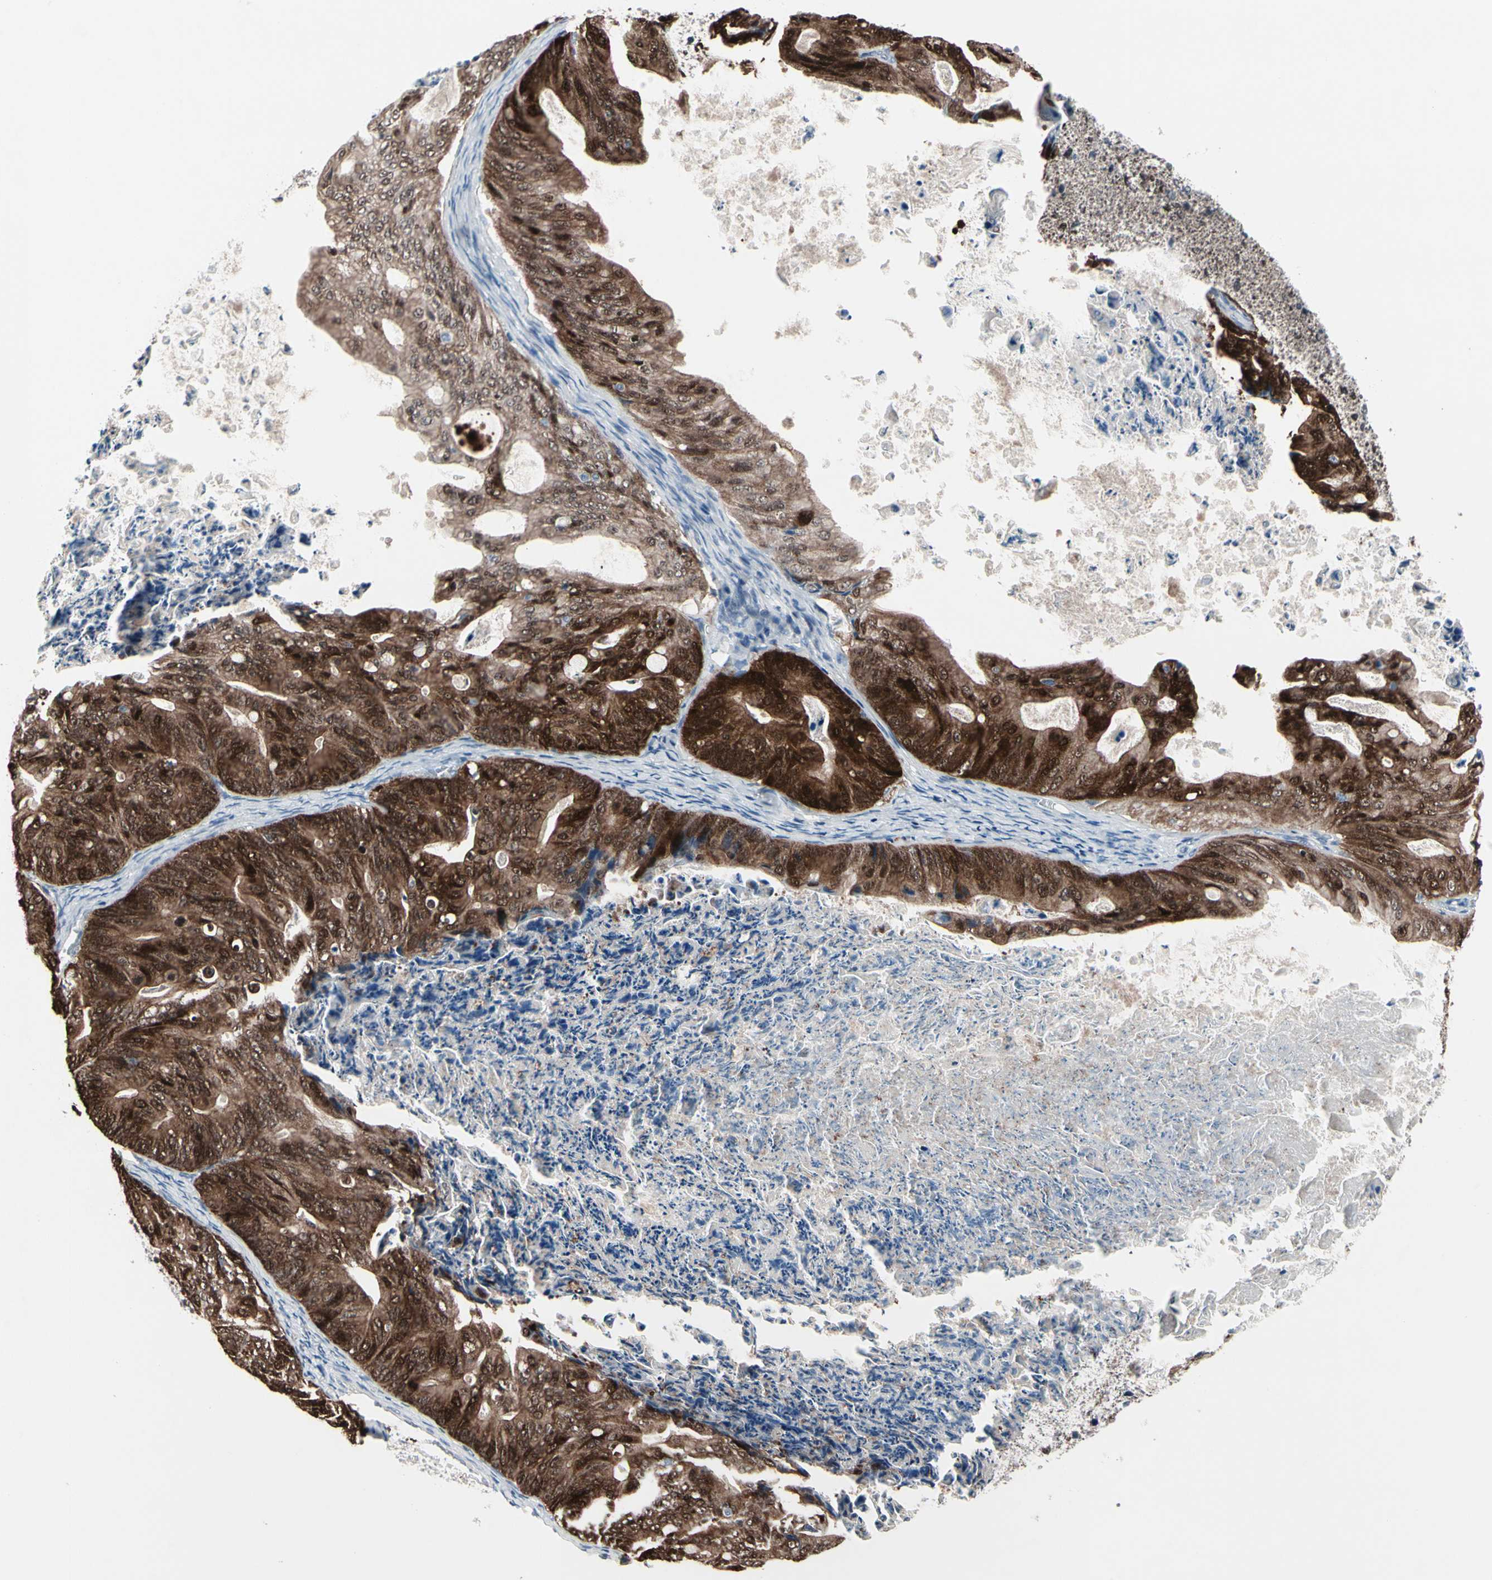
{"staining": {"intensity": "strong", "quantity": ">75%", "location": "cytoplasmic/membranous,nuclear"}, "tissue": "ovarian cancer", "cell_type": "Tumor cells", "image_type": "cancer", "snomed": [{"axis": "morphology", "description": "Cystadenocarcinoma, mucinous, NOS"}, {"axis": "topography", "description": "Ovary"}], "caption": "Mucinous cystadenocarcinoma (ovarian) tissue exhibits strong cytoplasmic/membranous and nuclear staining in about >75% of tumor cells", "gene": "TXN", "patient": {"sex": "female", "age": 37}}